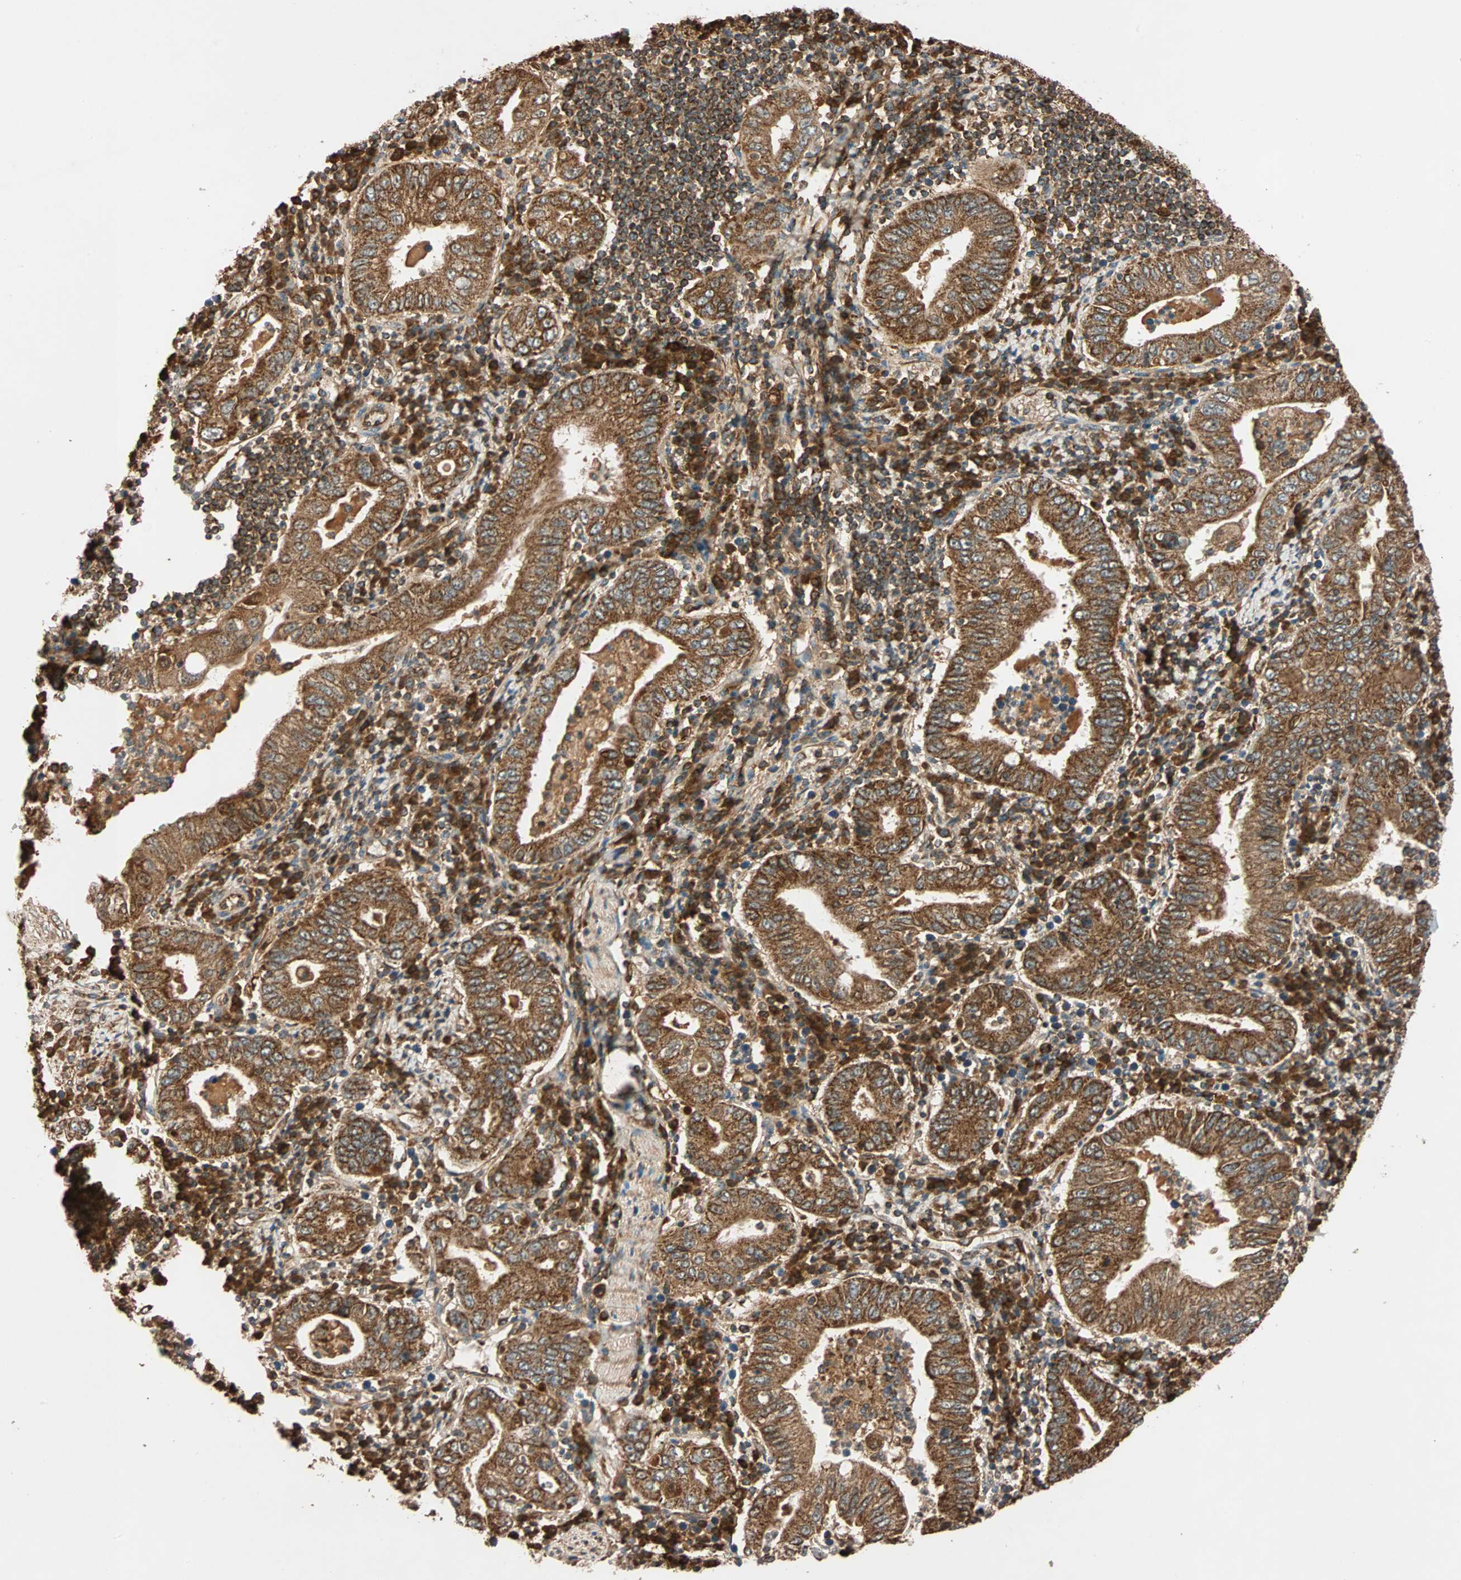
{"staining": {"intensity": "strong", "quantity": ">75%", "location": "cytoplasmic/membranous"}, "tissue": "stomach cancer", "cell_type": "Tumor cells", "image_type": "cancer", "snomed": [{"axis": "morphology", "description": "Normal tissue, NOS"}, {"axis": "morphology", "description": "Adenocarcinoma, NOS"}, {"axis": "topography", "description": "Esophagus"}, {"axis": "topography", "description": "Stomach, upper"}, {"axis": "topography", "description": "Peripheral nerve tissue"}], "caption": "Protein expression analysis of stomach adenocarcinoma demonstrates strong cytoplasmic/membranous expression in about >75% of tumor cells.", "gene": "MAPK1", "patient": {"sex": "male", "age": 62}}